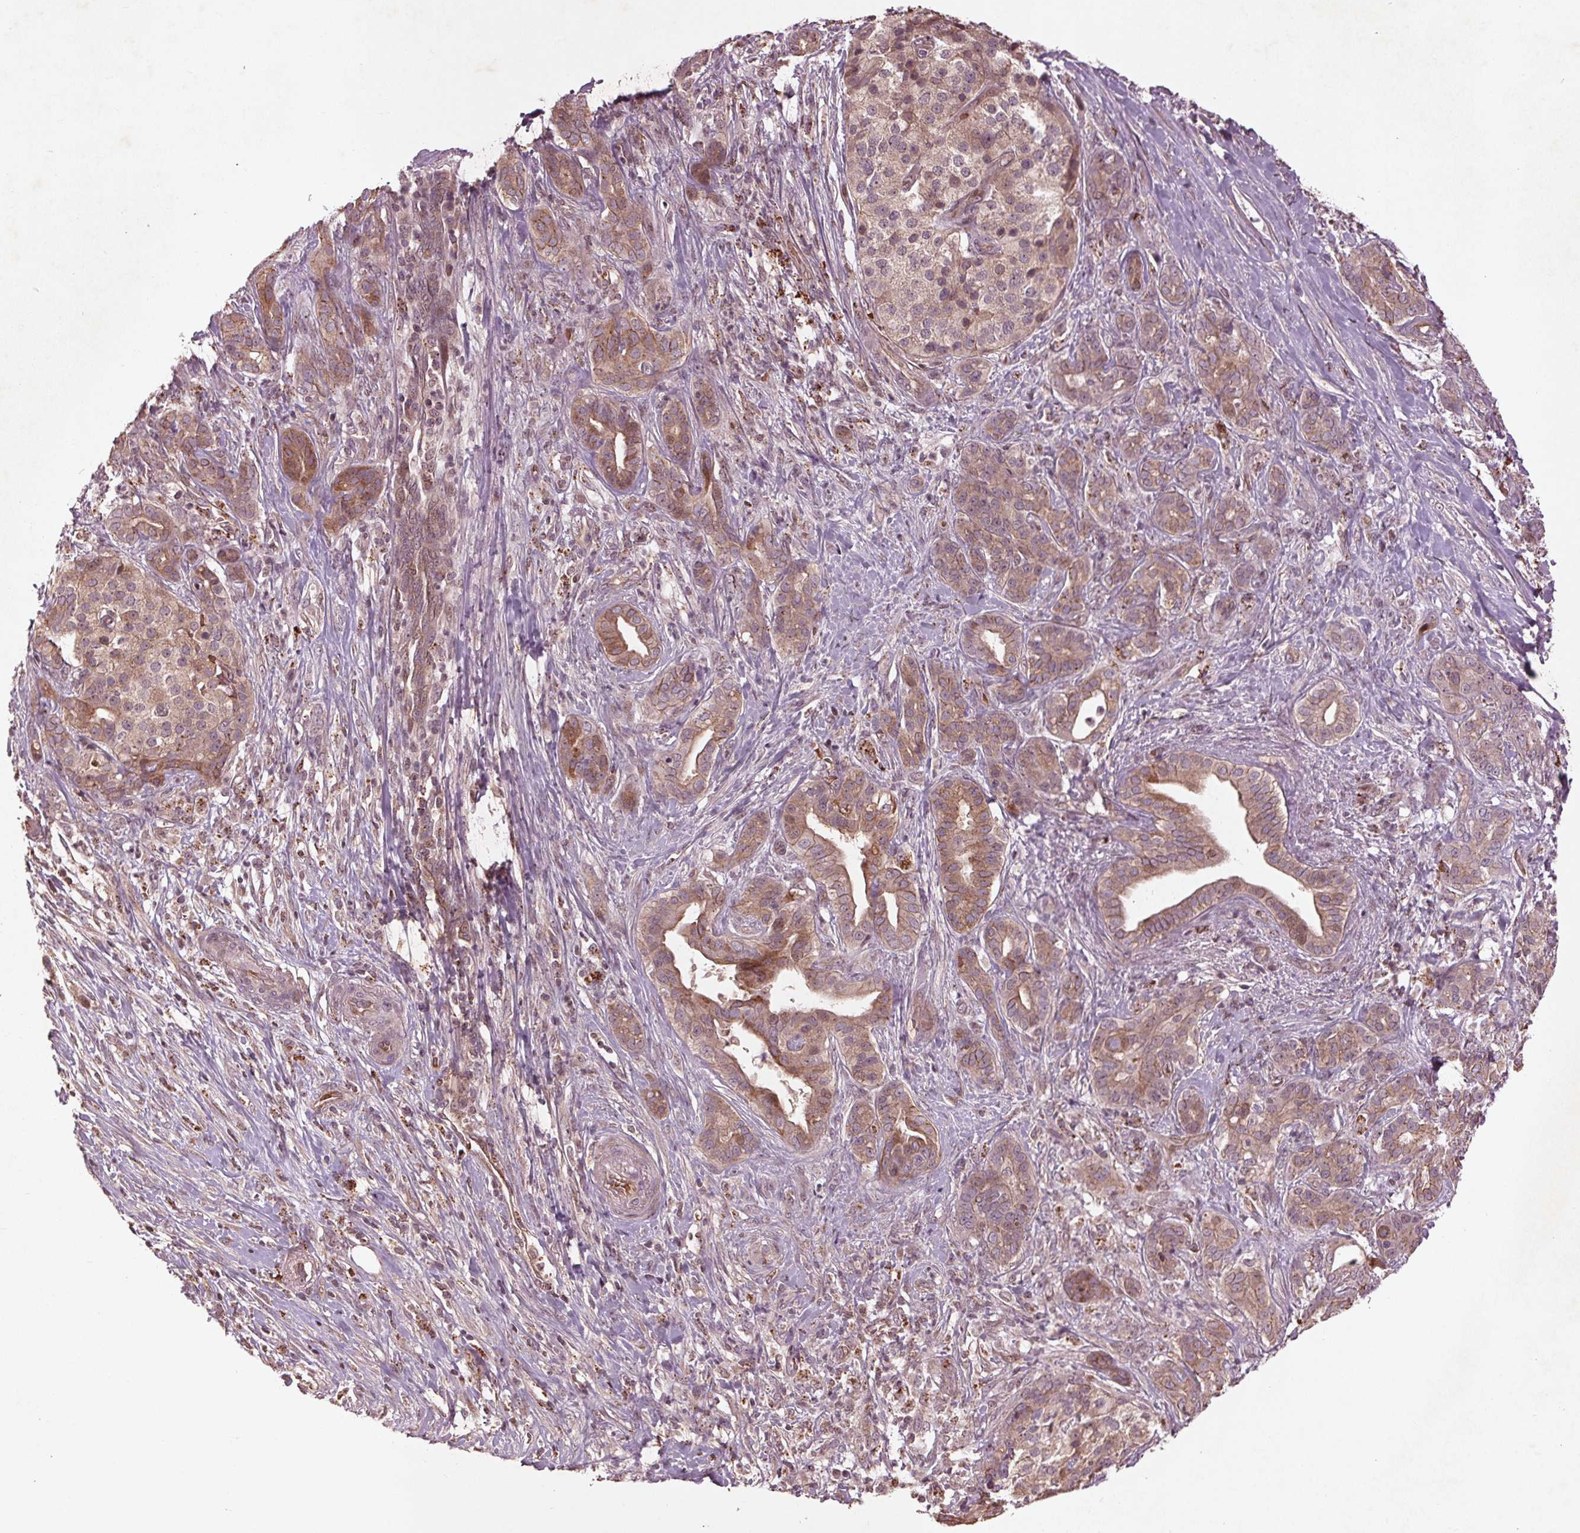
{"staining": {"intensity": "moderate", "quantity": "<25%", "location": "cytoplasmic/membranous,nuclear"}, "tissue": "pancreatic cancer", "cell_type": "Tumor cells", "image_type": "cancer", "snomed": [{"axis": "morphology", "description": "Normal tissue, NOS"}, {"axis": "morphology", "description": "Inflammation, NOS"}, {"axis": "morphology", "description": "Adenocarcinoma, NOS"}, {"axis": "topography", "description": "Pancreas"}], "caption": "Protein staining of adenocarcinoma (pancreatic) tissue shows moderate cytoplasmic/membranous and nuclear staining in about <25% of tumor cells. (DAB IHC, brown staining for protein, blue staining for nuclei).", "gene": "CDKL4", "patient": {"sex": "male", "age": 57}}